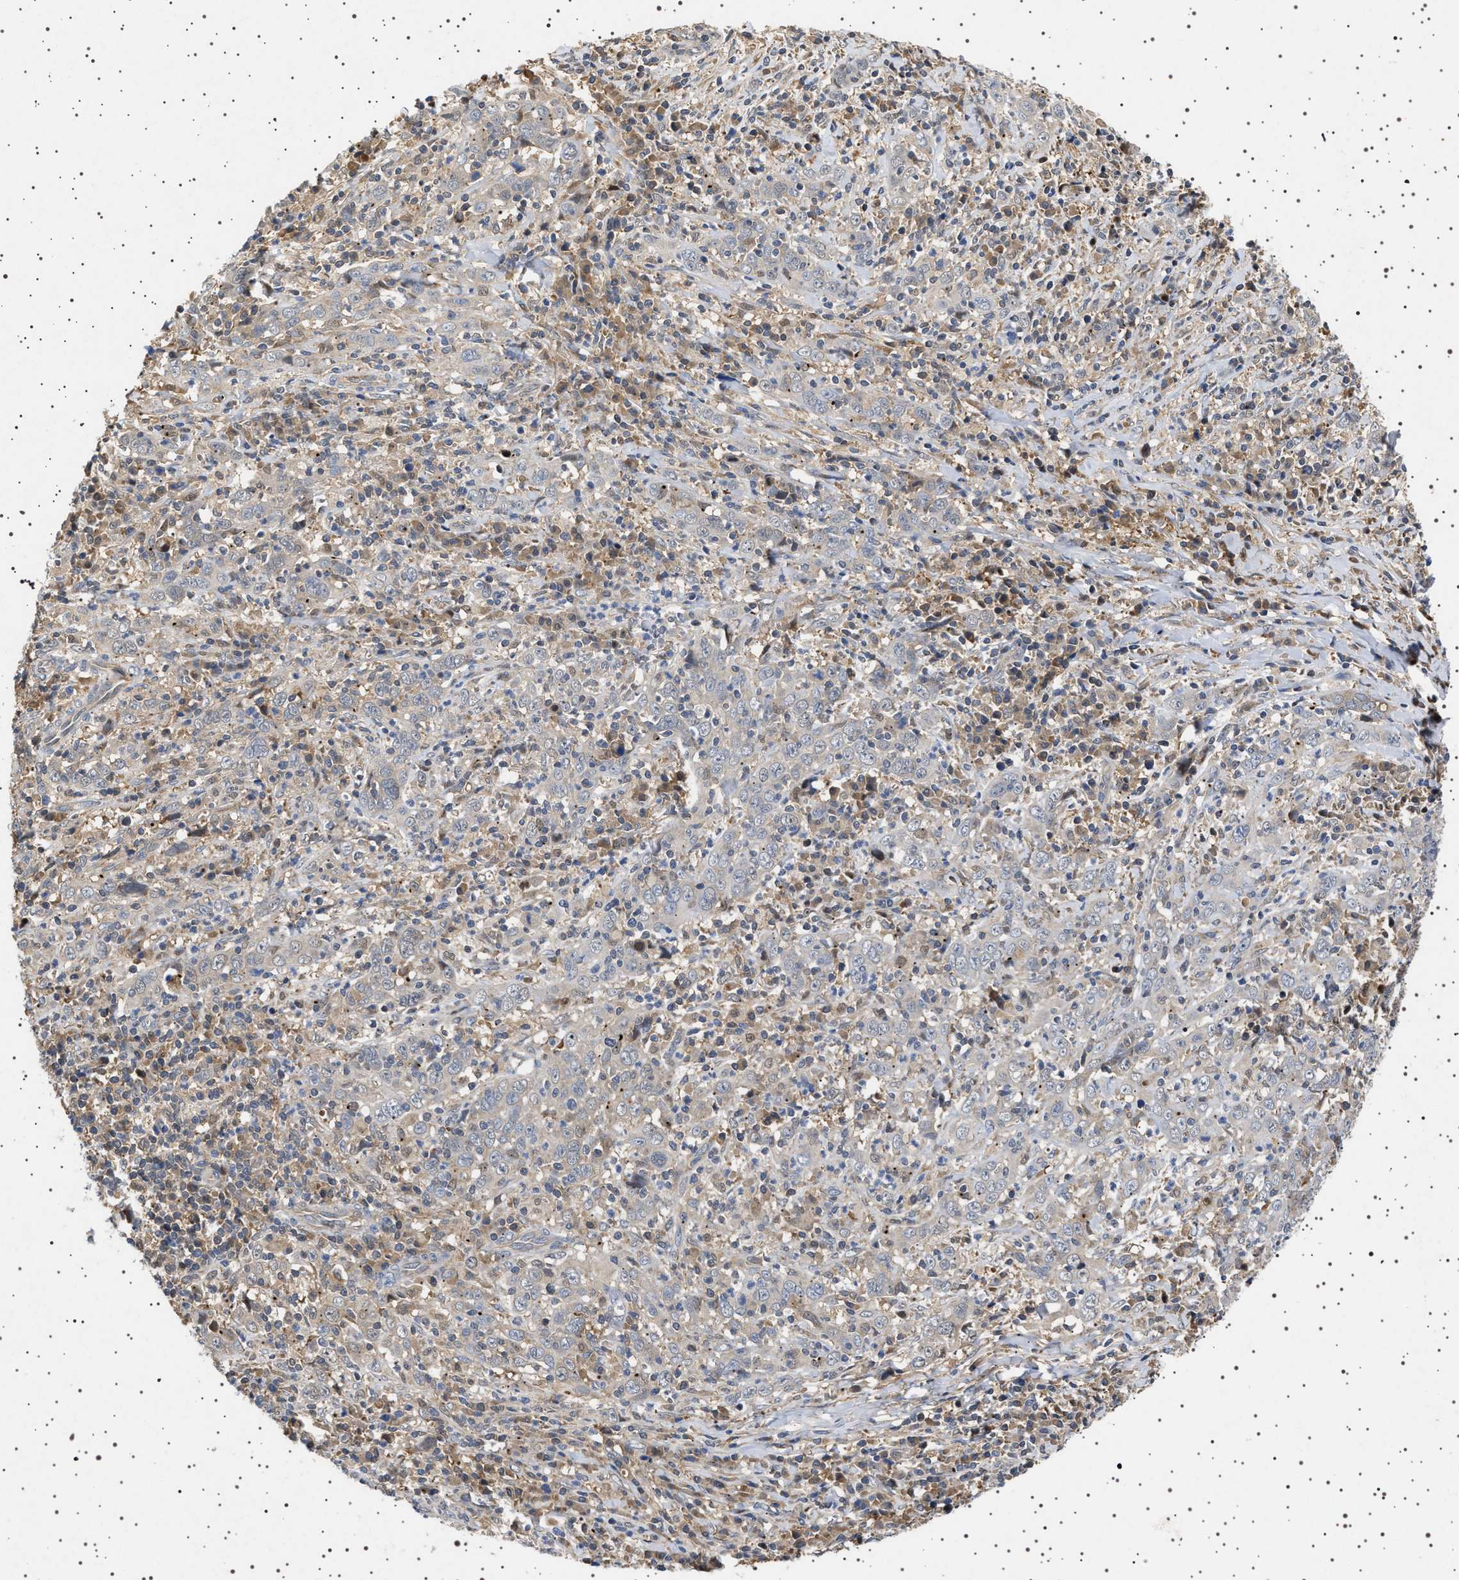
{"staining": {"intensity": "weak", "quantity": "<25%", "location": "cytoplasmic/membranous"}, "tissue": "cervical cancer", "cell_type": "Tumor cells", "image_type": "cancer", "snomed": [{"axis": "morphology", "description": "Squamous cell carcinoma, NOS"}, {"axis": "topography", "description": "Cervix"}], "caption": "Tumor cells are negative for protein expression in human squamous cell carcinoma (cervical).", "gene": "FICD", "patient": {"sex": "female", "age": 46}}